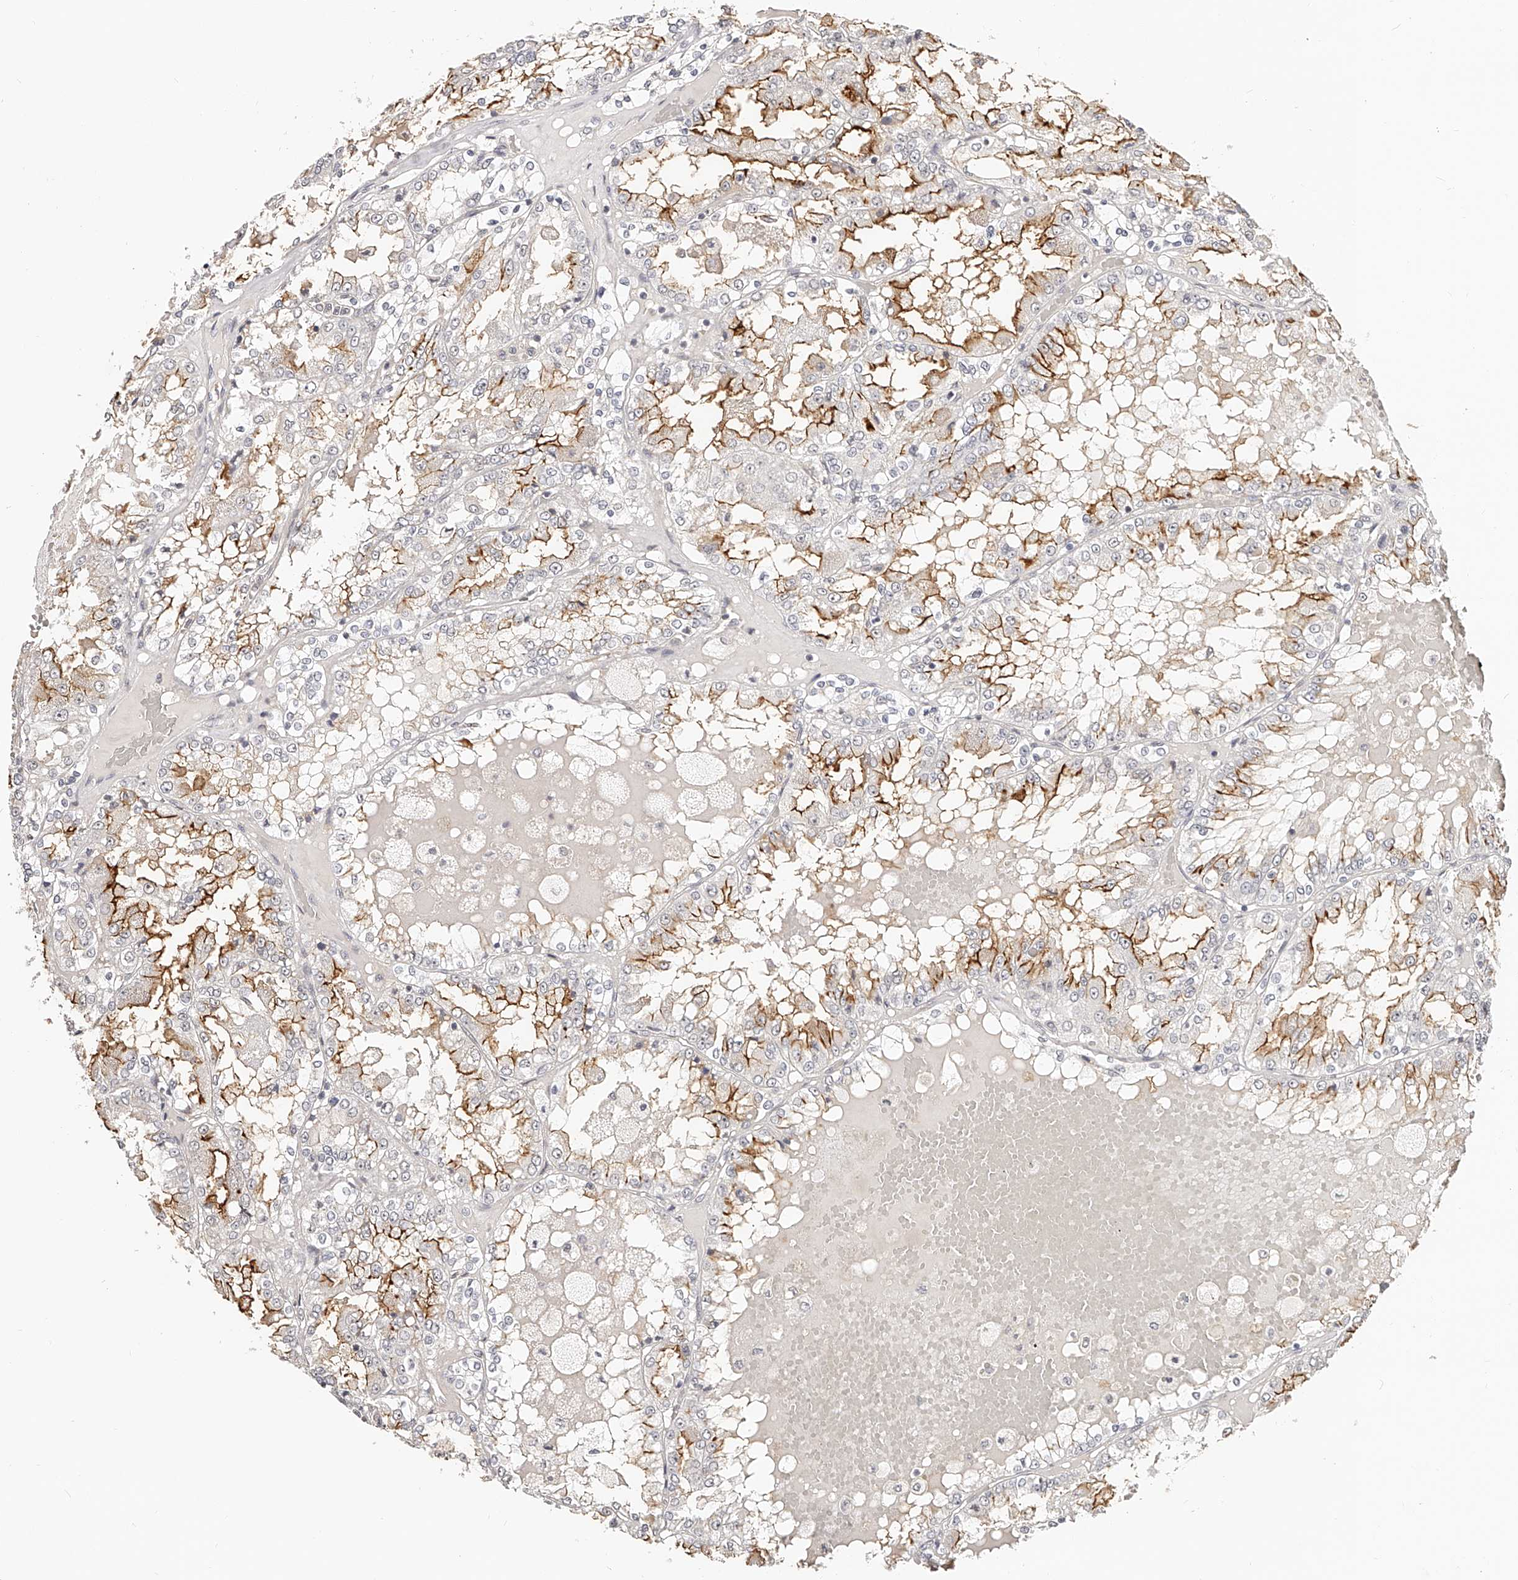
{"staining": {"intensity": "moderate", "quantity": "25%-75%", "location": "cytoplasmic/membranous"}, "tissue": "renal cancer", "cell_type": "Tumor cells", "image_type": "cancer", "snomed": [{"axis": "morphology", "description": "Adenocarcinoma, NOS"}, {"axis": "topography", "description": "Kidney"}], "caption": "Immunohistochemical staining of renal cancer demonstrates medium levels of moderate cytoplasmic/membranous protein staining in about 25%-75% of tumor cells.", "gene": "ZNF789", "patient": {"sex": "female", "age": 56}}